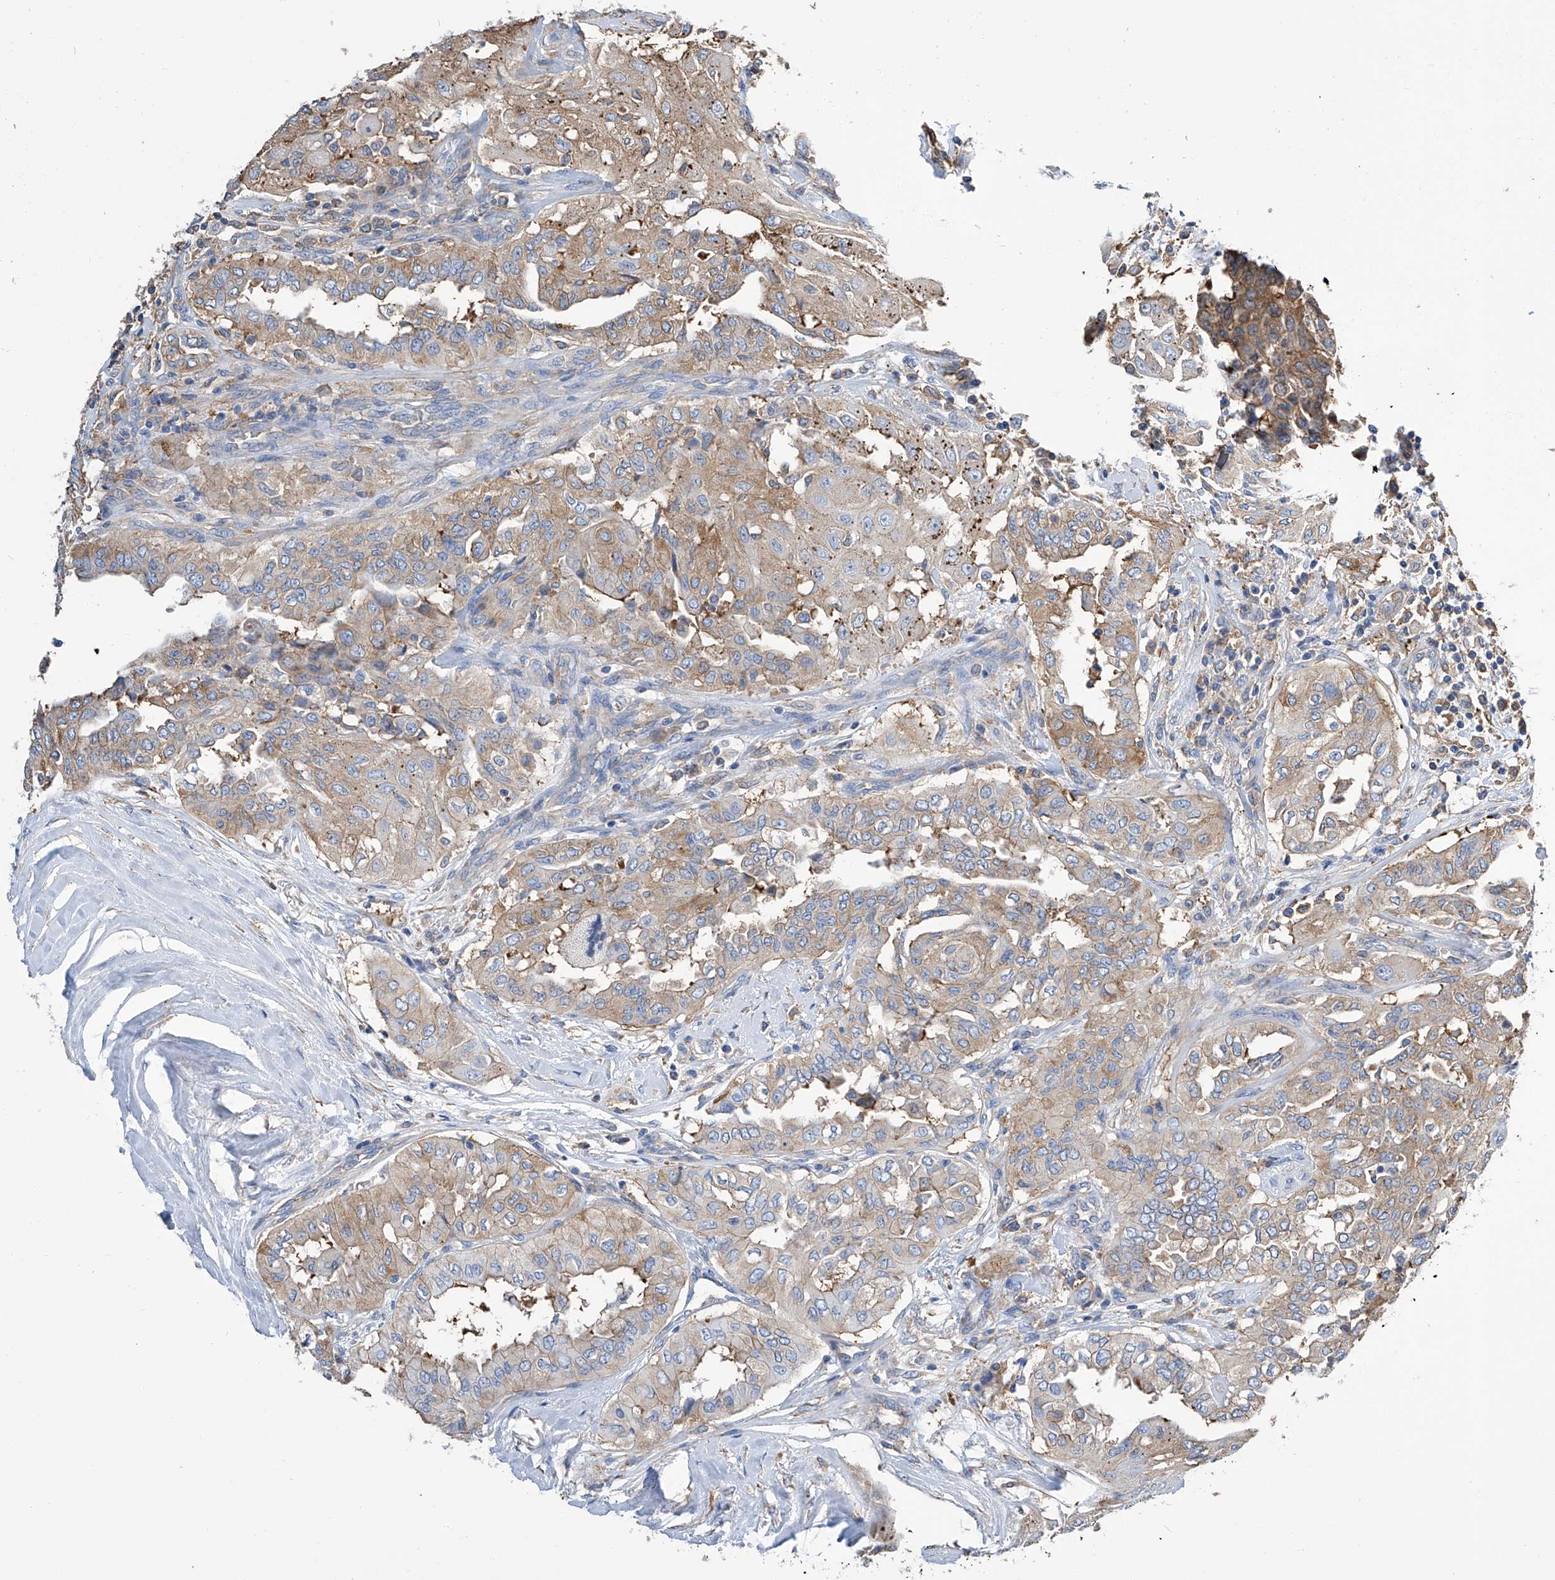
{"staining": {"intensity": "weak", "quantity": "25%-75%", "location": "cytoplasmic/membranous"}, "tissue": "thyroid cancer", "cell_type": "Tumor cells", "image_type": "cancer", "snomed": [{"axis": "morphology", "description": "Papillary adenocarcinoma, NOS"}, {"axis": "topography", "description": "Thyroid gland"}], "caption": "Protein expression analysis of human thyroid papillary adenocarcinoma reveals weak cytoplasmic/membranous expression in approximately 25%-75% of tumor cells.", "gene": "GPT", "patient": {"sex": "female", "age": 59}}